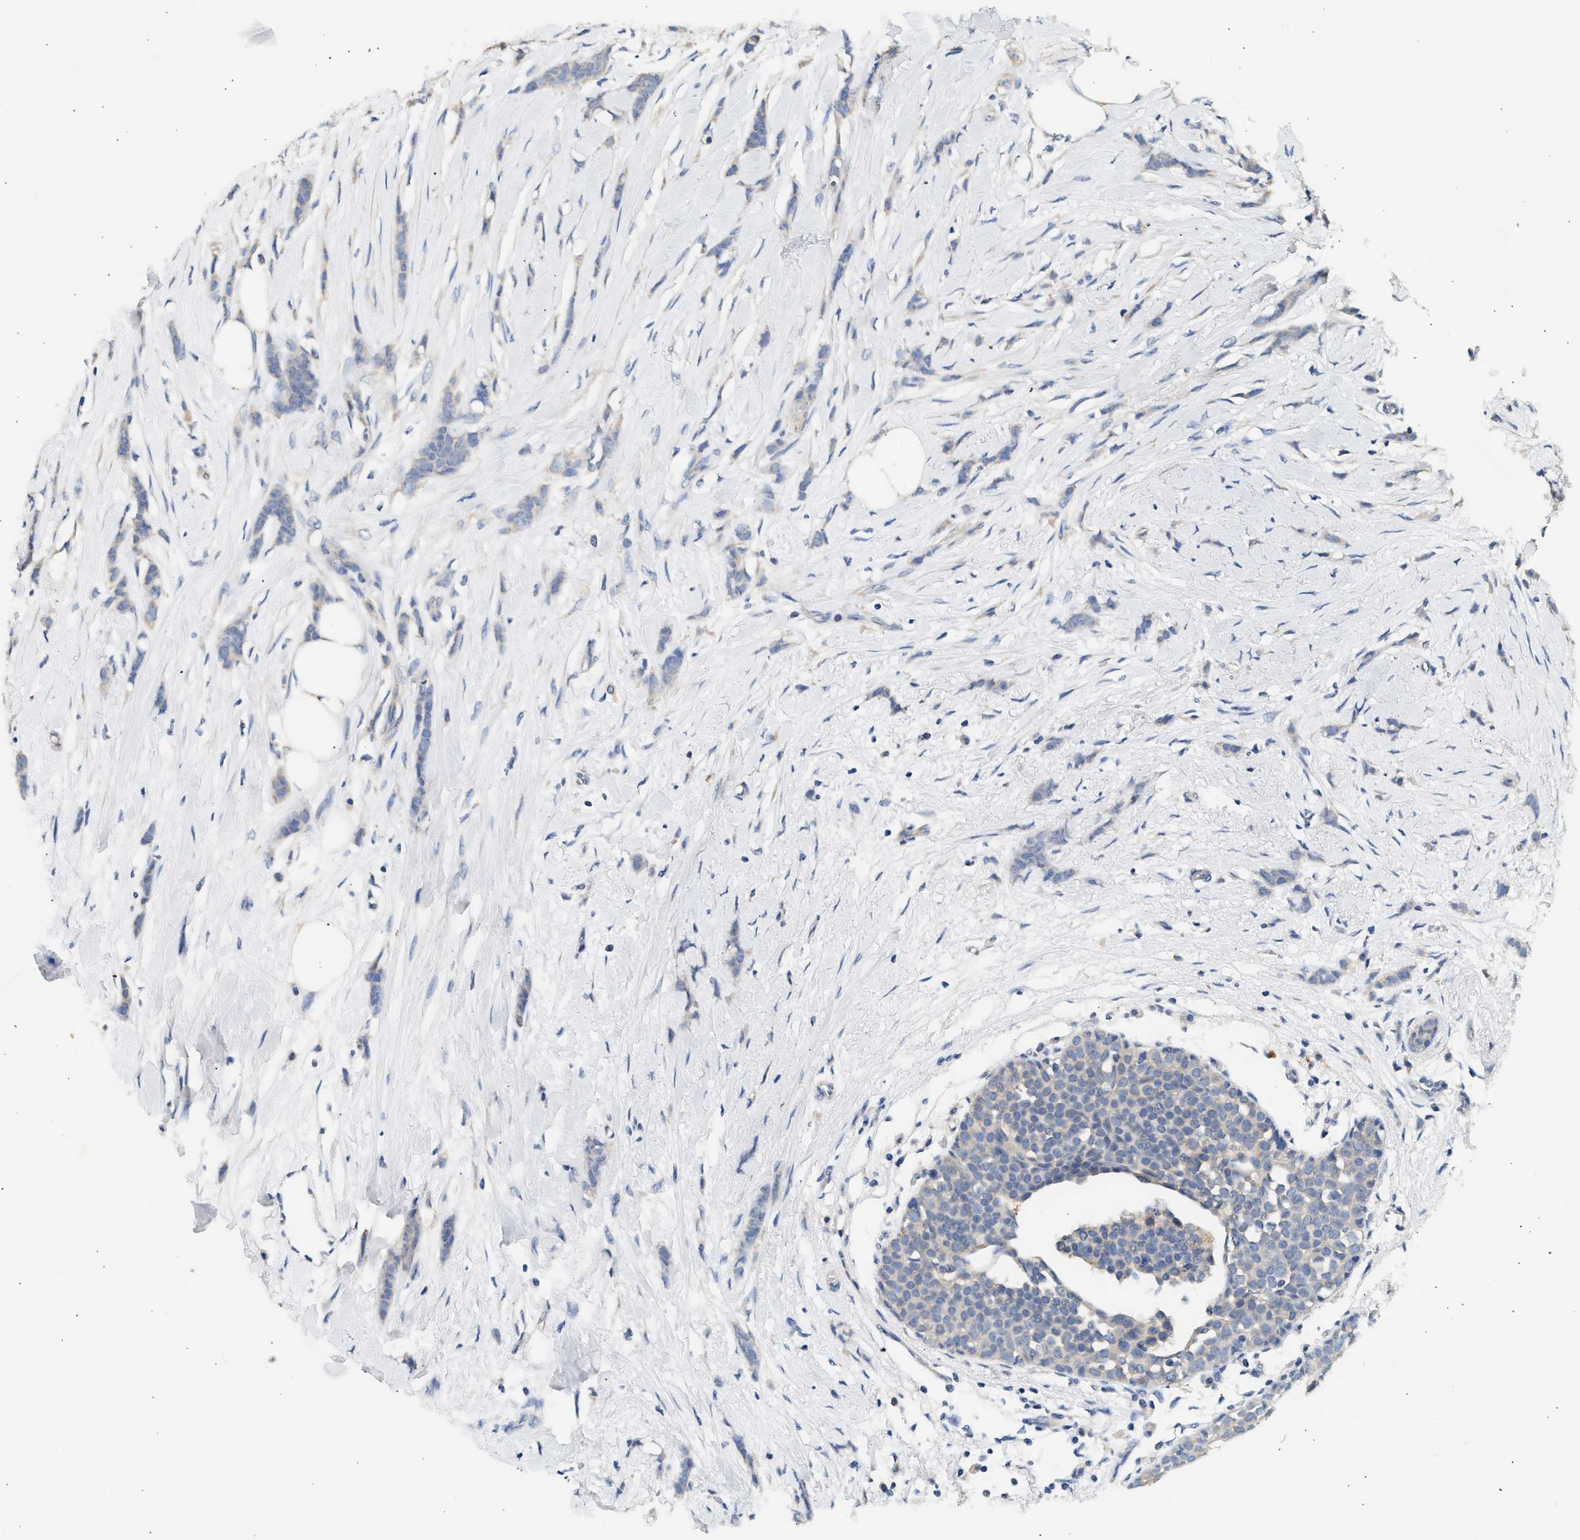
{"staining": {"intensity": "negative", "quantity": "none", "location": "none"}, "tissue": "breast cancer", "cell_type": "Tumor cells", "image_type": "cancer", "snomed": [{"axis": "morphology", "description": "Lobular carcinoma, in situ"}, {"axis": "morphology", "description": "Lobular carcinoma"}, {"axis": "topography", "description": "Breast"}], "caption": "High magnification brightfield microscopy of lobular carcinoma (breast) stained with DAB (brown) and counterstained with hematoxylin (blue): tumor cells show no significant staining. (DAB (3,3'-diaminobenzidine) IHC, high magnification).", "gene": "WDR31", "patient": {"sex": "female", "age": 41}}